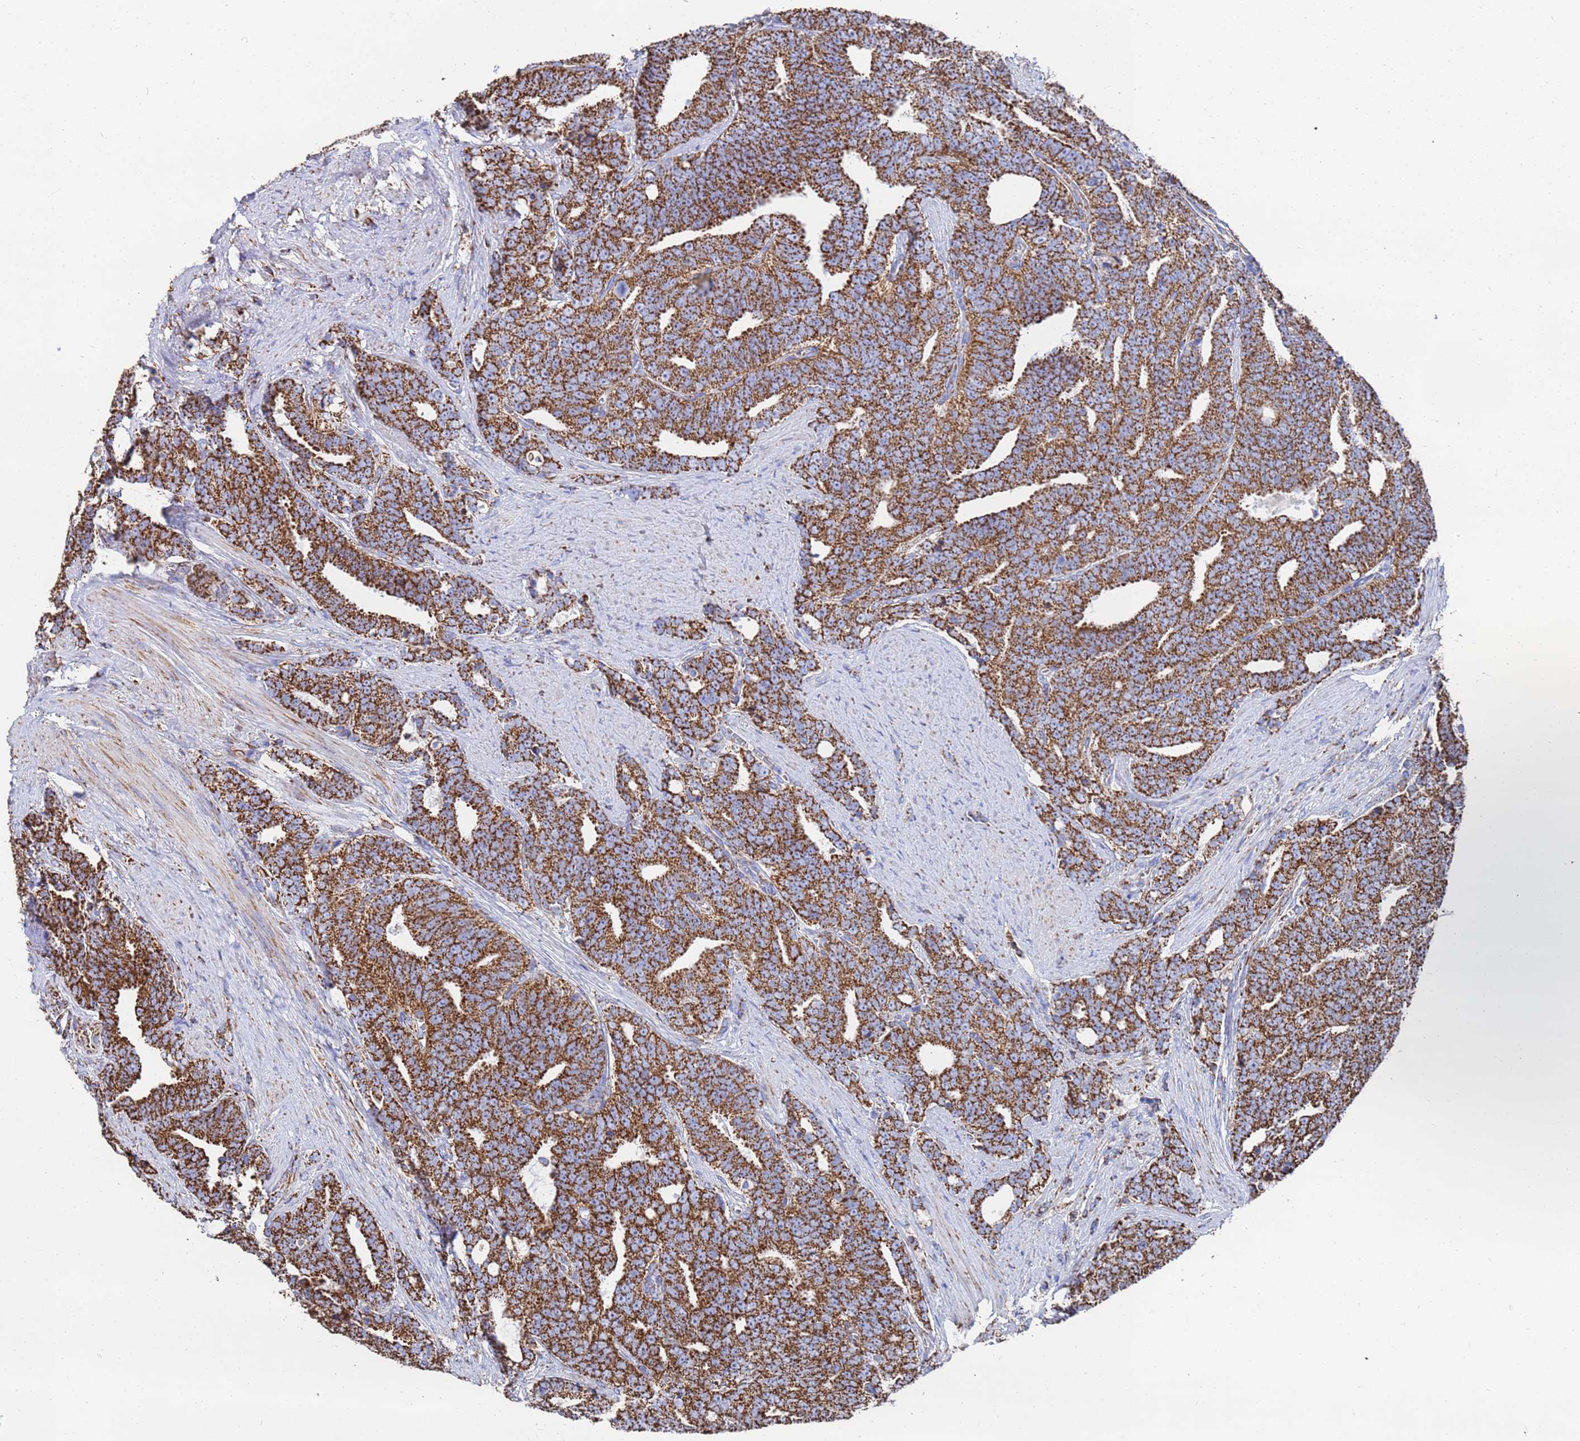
{"staining": {"intensity": "strong", "quantity": ">75%", "location": "cytoplasmic/membranous"}, "tissue": "prostate cancer", "cell_type": "Tumor cells", "image_type": "cancer", "snomed": [{"axis": "morphology", "description": "Adenocarcinoma, High grade"}, {"axis": "topography", "description": "Prostate and seminal vesicle, NOS"}], "caption": "Immunohistochemical staining of prostate cancer displays high levels of strong cytoplasmic/membranous staining in approximately >75% of tumor cells.", "gene": "GLUD1", "patient": {"sex": "male", "age": 67}}